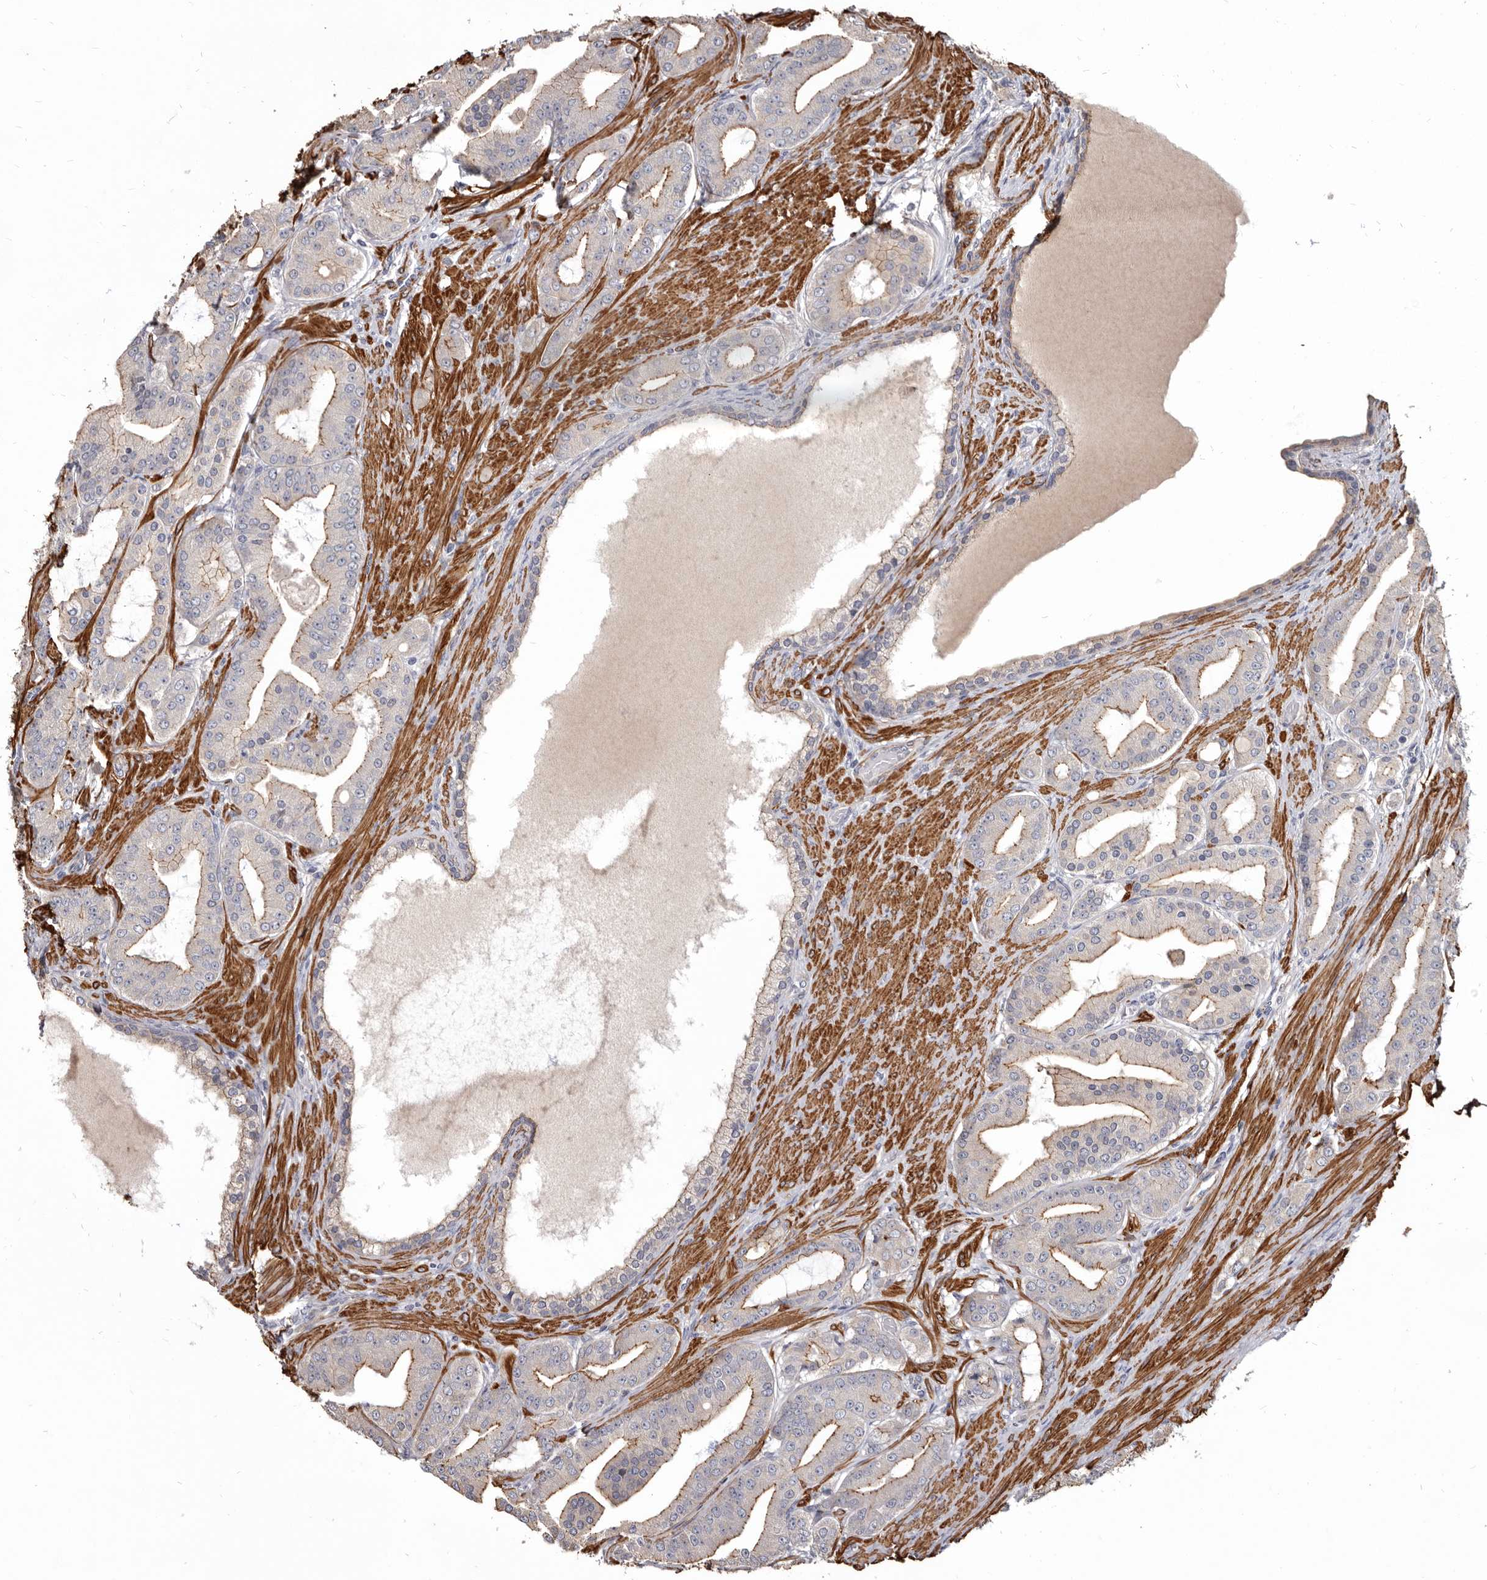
{"staining": {"intensity": "moderate", "quantity": "25%-75%", "location": "cytoplasmic/membranous"}, "tissue": "prostate cancer", "cell_type": "Tumor cells", "image_type": "cancer", "snomed": [{"axis": "morphology", "description": "Adenocarcinoma, High grade"}, {"axis": "topography", "description": "Prostate"}], "caption": "Immunohistochemistry (IHC) staining of prostate cancer, which displays medium levels of moderate cytoplasmic/membranous staining in approximately 25%-75% of tumor cells indicating moderate cytoplasmic/membranous protein expression. The staining was performed using DAB (brown) for protein detection and nuclei were counterstained in hematoxylin (blue).", "gene": "CGN", "patient": {"sex": "male", "age": 60}}